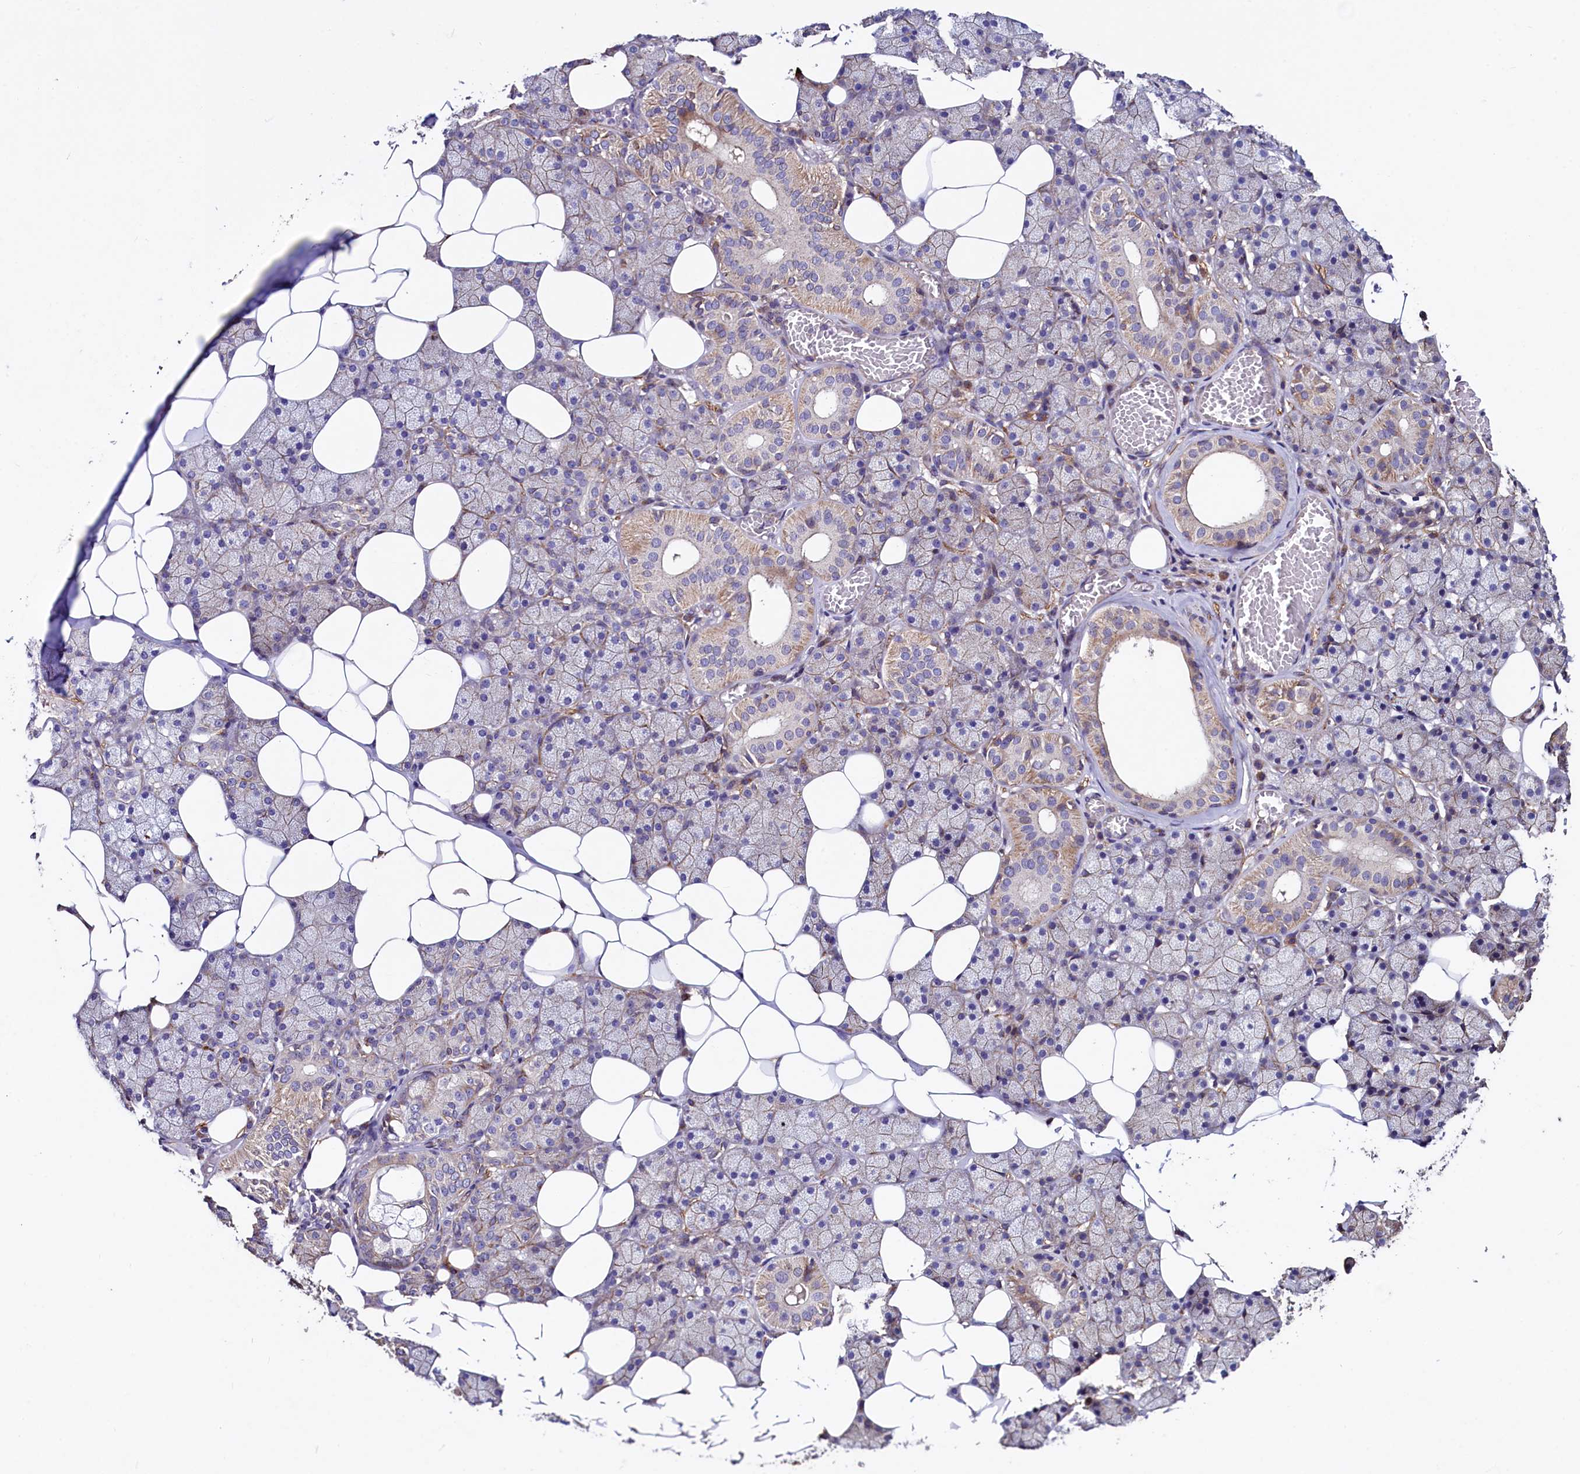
{"staining": {"intensity": "weak", "quantity": "25%-75%", "location": "cytoplasmic/membranous"}, "tissue": "salivary gland", "cell_type": "Glandular cells", "image_type": "normal", "snomed": [{"axis": "morphology", "description": "Normal tissue, NOS"}, {"axis": "topography", "description": "Salivary gland"}], "caption": "Immunohistochemistry photomicrograph of normal human salivary gland stained for a protein (brown), which shows low levels of weak cytoplasmic/membranous positivity in about 25%-75% of glandular cells.", "gene": "PALM", "patient": {"sex": "female", "age": 33}}